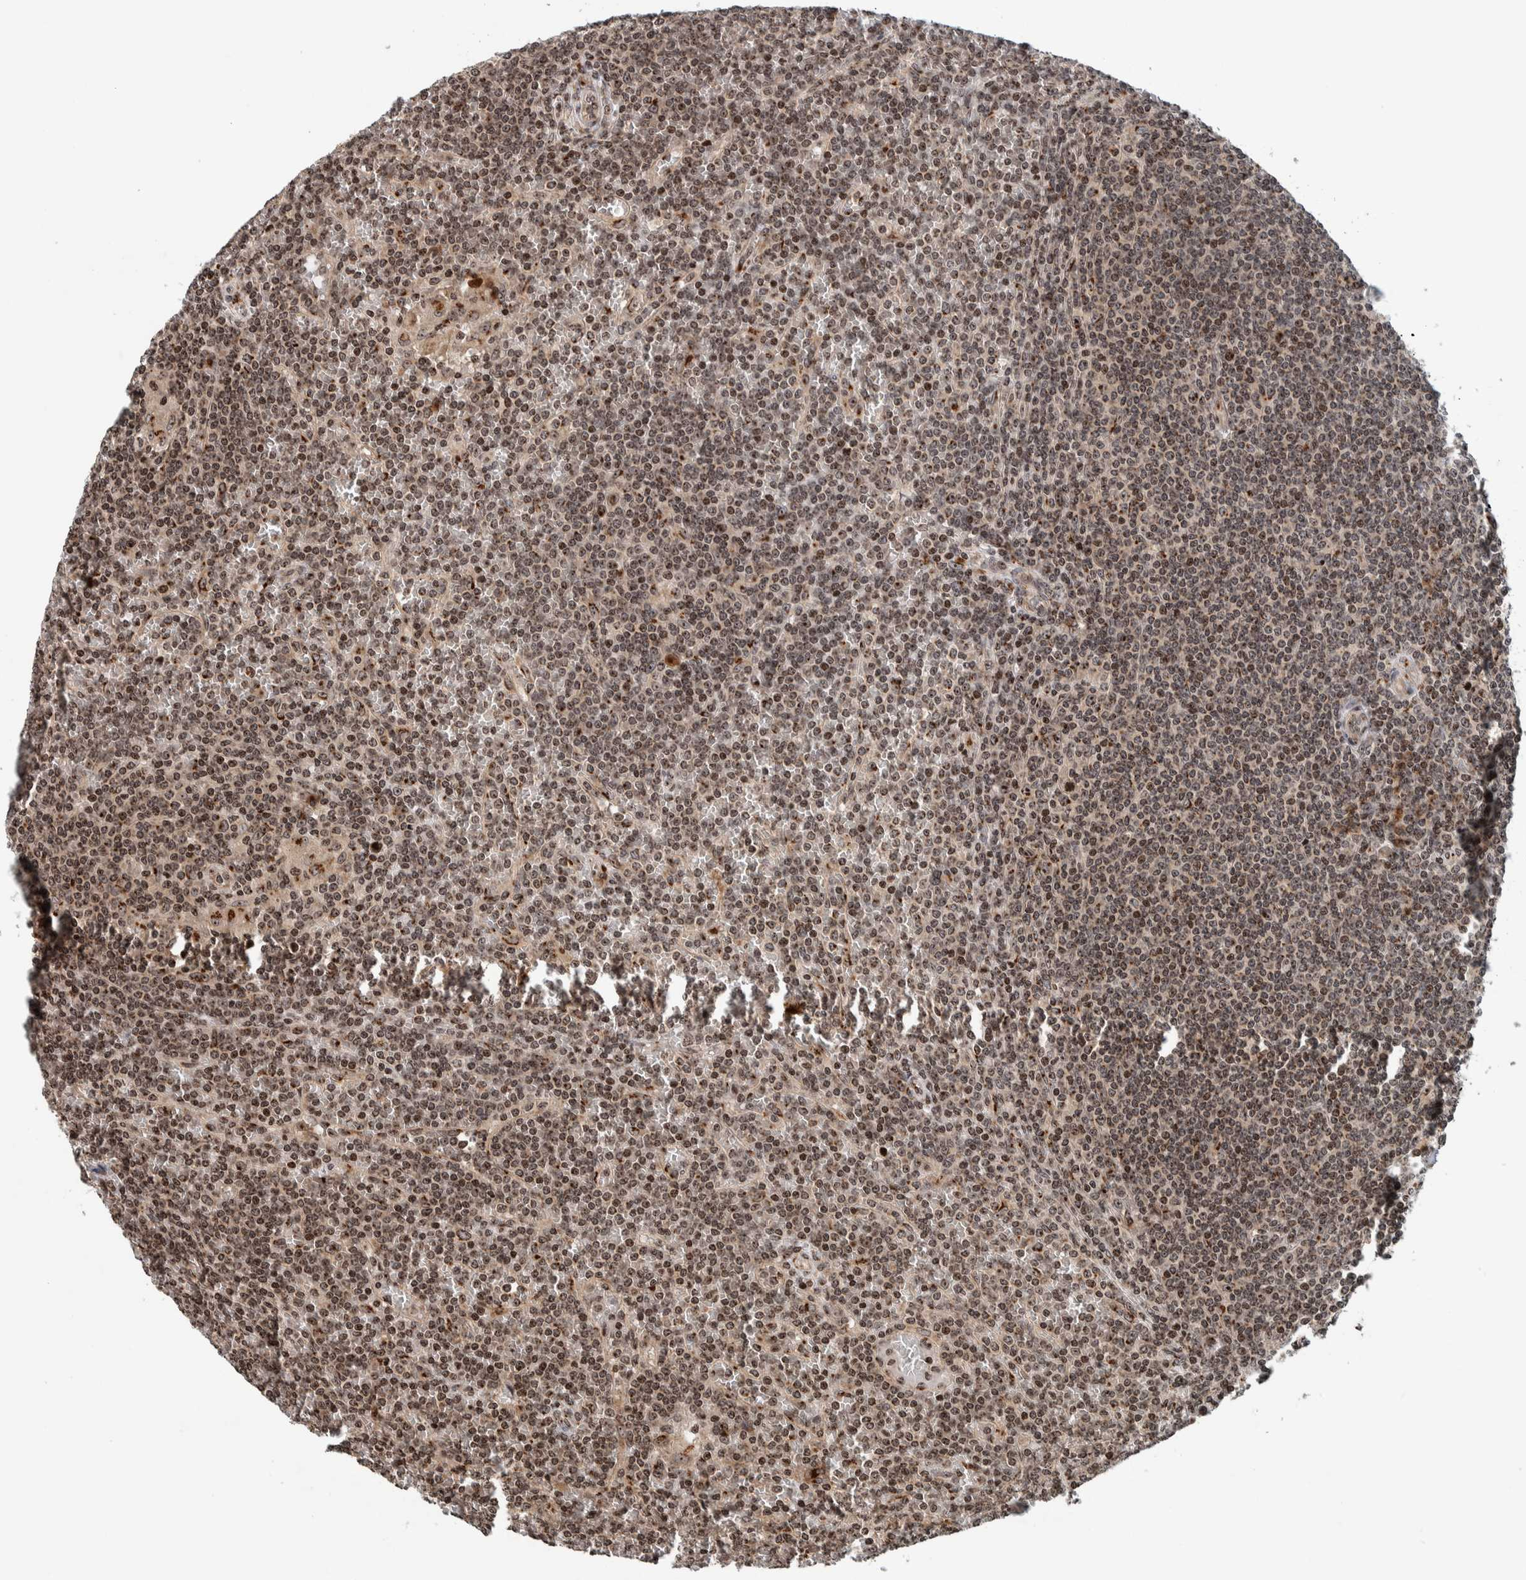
{"staining": {"intensity": "moderate", "quantity": ">75%", "location": "nuclear"}, "tissue": "lymphoma", "cell_type": "Tumor cells", "image_type": "cancer", "snomed": [{"axis": "morphology", "description": "Malignant lymphoma, non-Hodgkin's type, Low grade"}, {"axis": "topography", "description": "Spleen"}], "caption": "Human lymphoma stained with a brown dye shows moderate nuclear positive expression in approximately >75% of tumor cells.", "gene": "CCDC182", "patient": {"sex": "female", "age": 19}}